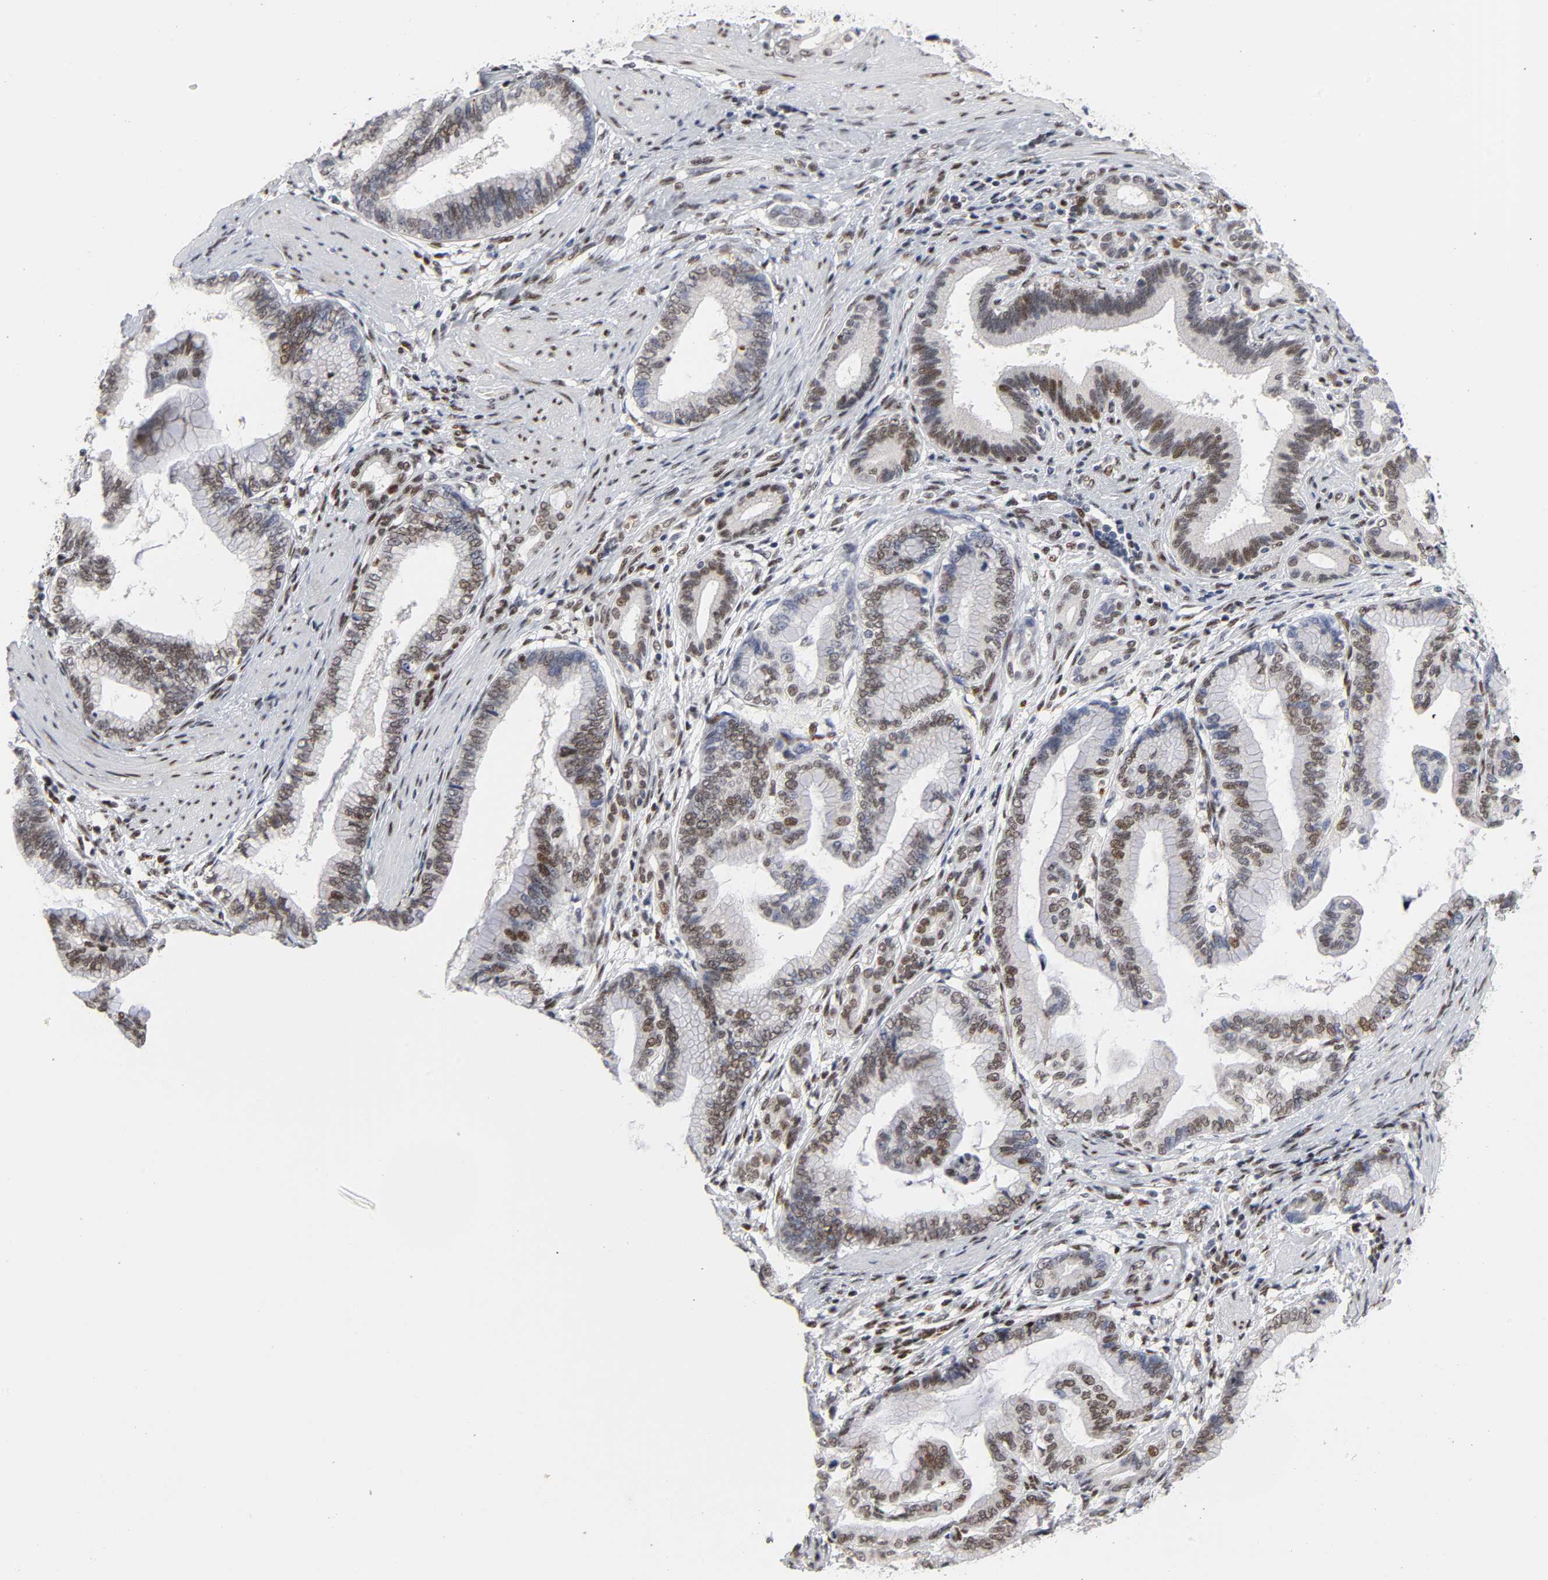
{"staining": {"intensity": "strong", "quantity": ">75%", "location": "nuclear"}, "tissue": "pancreatic cancer", "cell_type": "Tumor cells", "image_type": "cancer", "snomed": [{"axis": "morphology", "description": "Adenocarcinoma, NOS"}, {"axis": "topography", "description": "Pancreas"}], "caption": "A brown stain labels strong nuclear expression of a protein in human pancreatic cancer (adenocarcinoma) tumor cells. Using DAB (3,3'-diaminobenzidine) (brown) and hematoxylin (blue) stains, captured at high magnification using brightfield microscopy.", "gene": "CREBBP", "patient": {"sex": "female", "age": 64}}